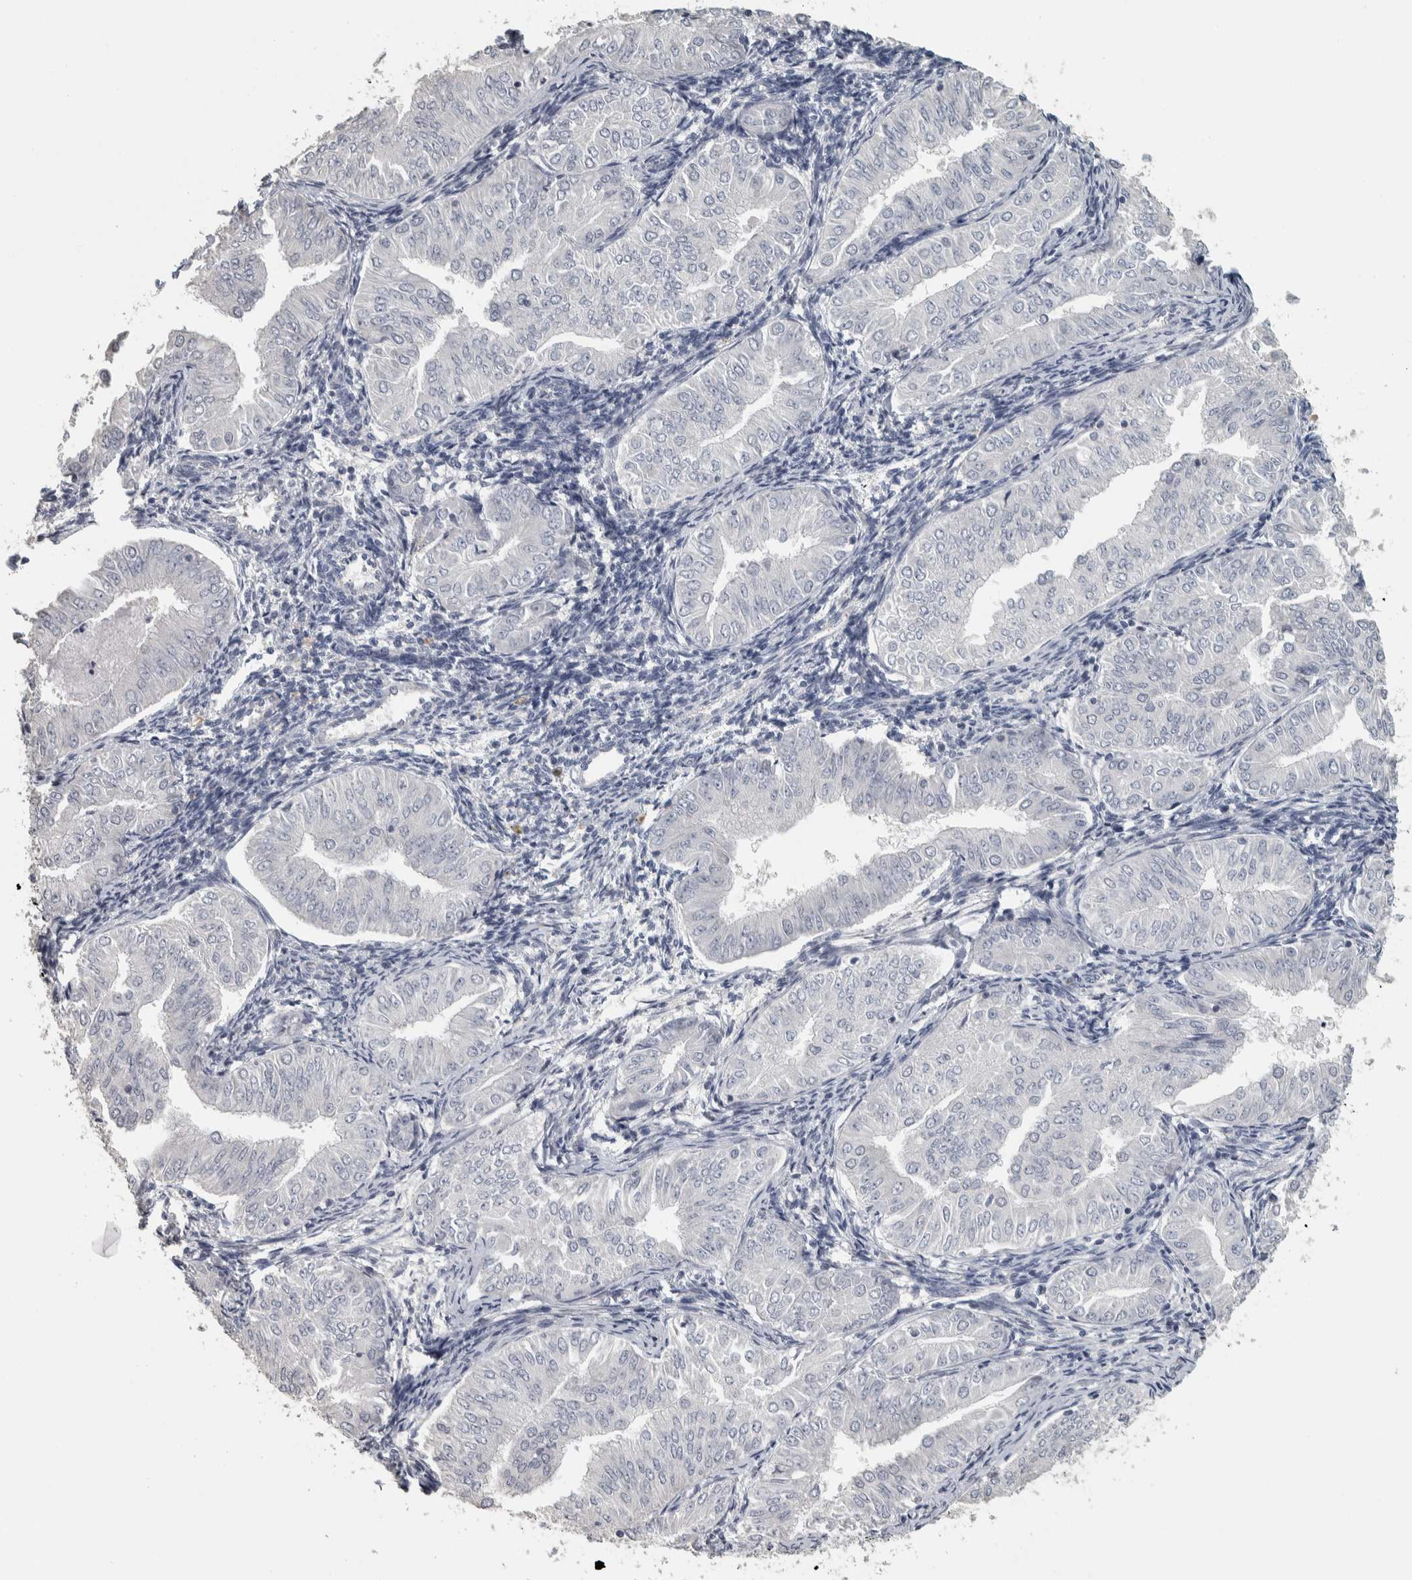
{"staining": {"intensity": "negative", "quantity": "none", "location": "none"}, "tissue": "endometrial cancer", "cell_type": "Tumor cells", "image_type": "cancer", "snomed": [{"axis": "morphology", "description": "Normal tissue, NOS"}, {"axis": "morphology", "description": "Adenocarcinoma, NOS"}, {"axis": "topography", "description": "Endometrium"}], "caption": "An image of endometrial cancer (adenocarcinoma) stained for a protein demonstrates no brown staining in tumor cells. Nuclei are stained in blue.", "gene": "DCAF10", "patient": {"sex": "female", "age": 53}}